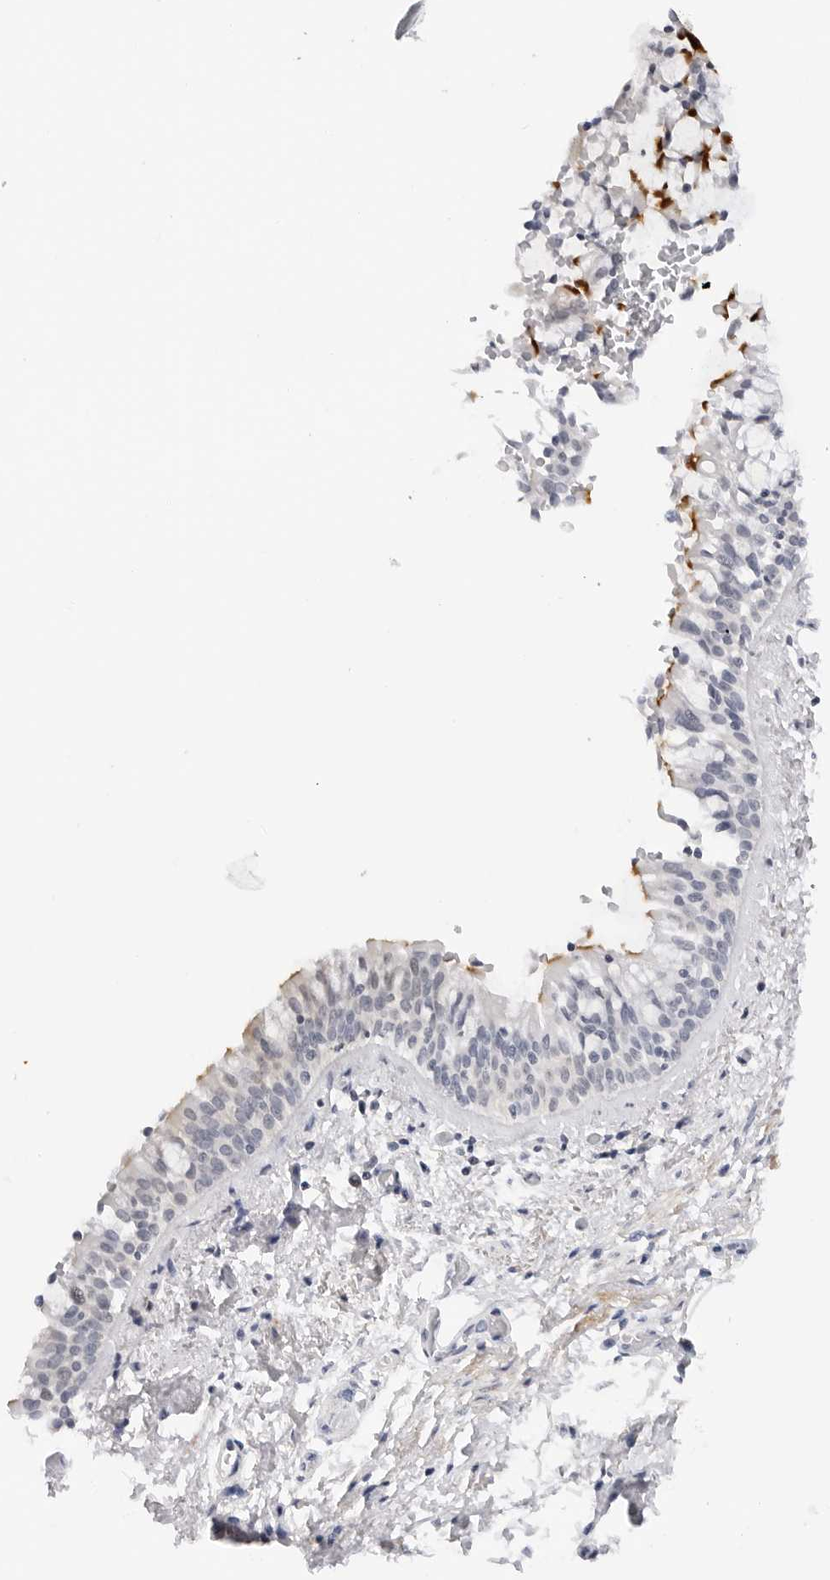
{"staining": {"intensity": "strong", "quantity": "25%-75%", "location": "cytoplasmic/membranous"}, "tissue": "bronchus", "cell_type": "Respiratory epithelial cells", "image_type": "normal", "snomed": [{"axis": "morphology", "description": "Normal tissue, NOS"}, {"axis": "morphology", "description": "Inflammation, NOS"}, {"axis": "topography", "description": "Cartilage tissue"}, {"axis": "topography", "description": "Bronchus"}, {"axis": "topography", "description": "Lung"}], "caption": "A brown stain labels strong cytoplasmic/membranous expression of a protein in respiratory epithelial cells of unremarkable human bronchus. The staining is performed using DAB brown chromogen to label protein expression. The nuclei are counter-stained blue using hematoxylin.", "gene": "MAP2K5", "patient": {"sex": "female", "age": 64}}